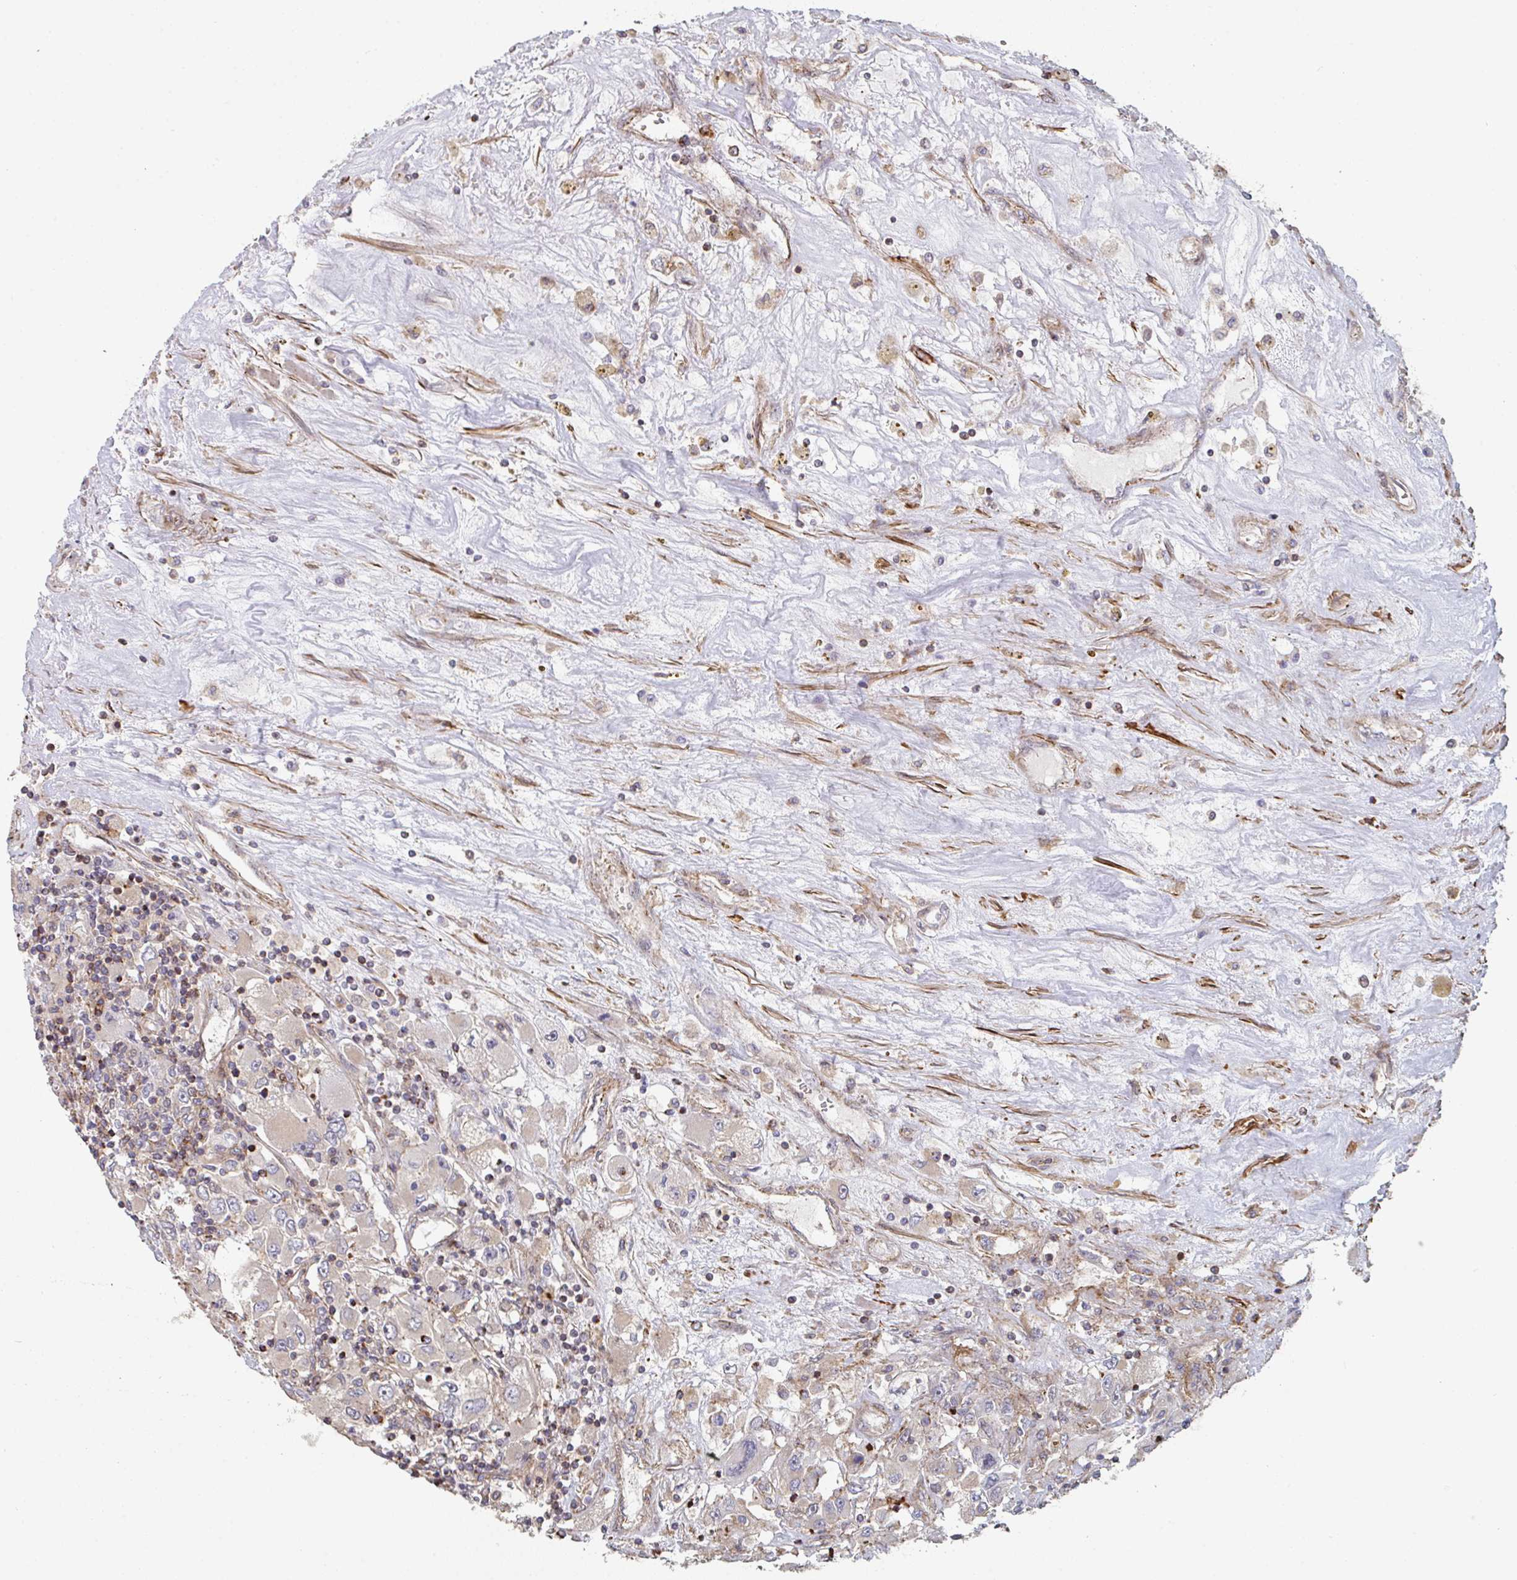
{"staining": {"intensity": "weak", "quantity": "<25%", "location": "cytoplasmic/membranous"}, "tissue": "renal cancer", "cell_type": "Tumor cells", "image_type": "cancer", "snomed": [{"axis": "morphology", "description": "Adenocarcinoma, NOS"}, {"axis": "topography", "description": "Kidney"}], "caption": "The micrograph shows no staining of tumor cells in adenocarcinoma (renal).", "gene": "FZD2", "patient": {"sex": "female", "age": 52}}